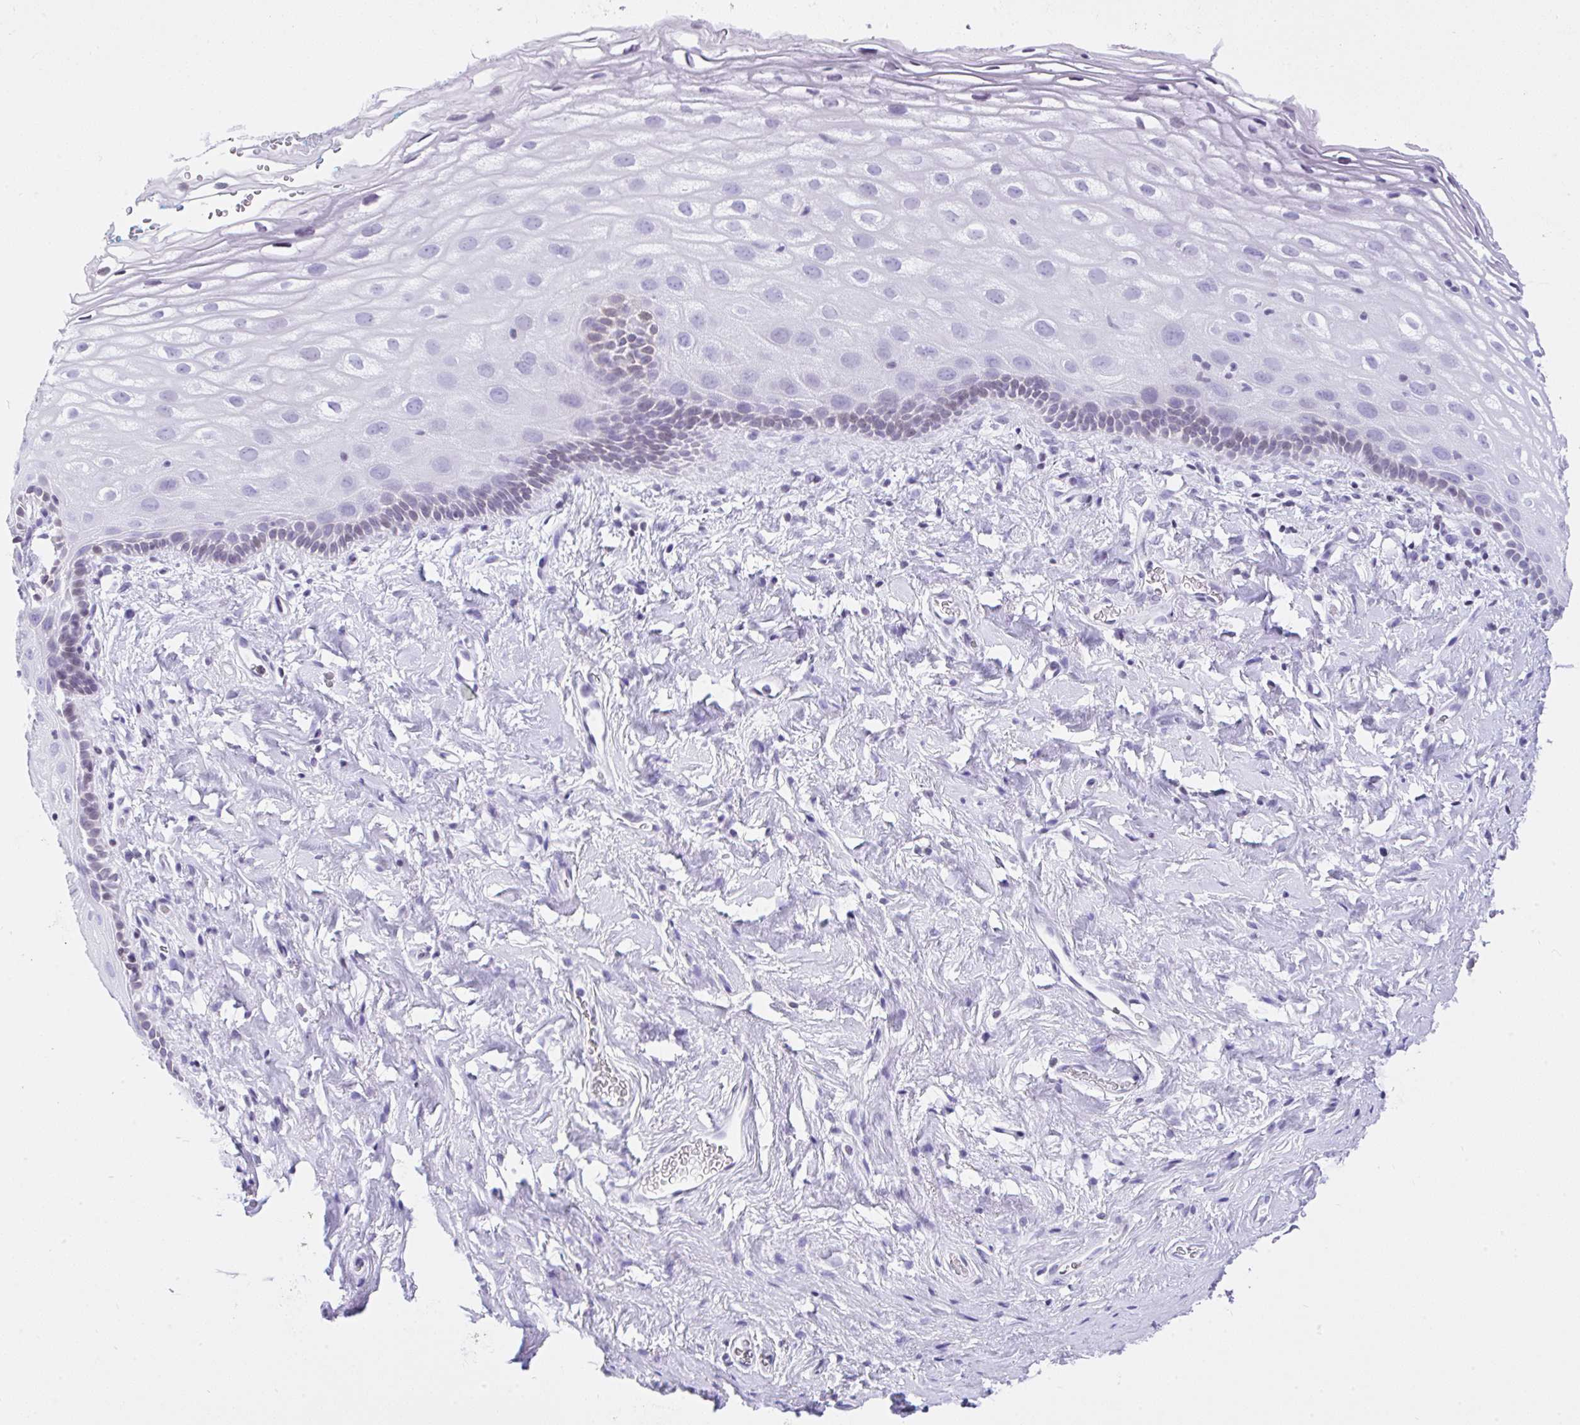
{"staining": {"intensity": "weak", "quantity": "<25%", "location": "cytoplasmic/membranous"}, "tissue": "vagina", "cell_type": "Squamous epithelial cells", "image_type": "normal", "snomed": [{"axis": "morphology", "description": "Normal tissue, NOS"}, {"axis": "morphology", "description": "Adenocarcinoma, NOS"}, {"axis": "topography", "description": "Rectum"}, {"axis": "topography", "description": "Vagina"}, {"axis": "topography", "description": "Peripheral nerve tissue"}], "caption": "This is an immunohistochemistry (IHC) histopathology image of unremarkable vagina. There is no staining in squamous epithelial cells.", "gene": "KRT27", "patient": {"sex": "female", "age": 71}}